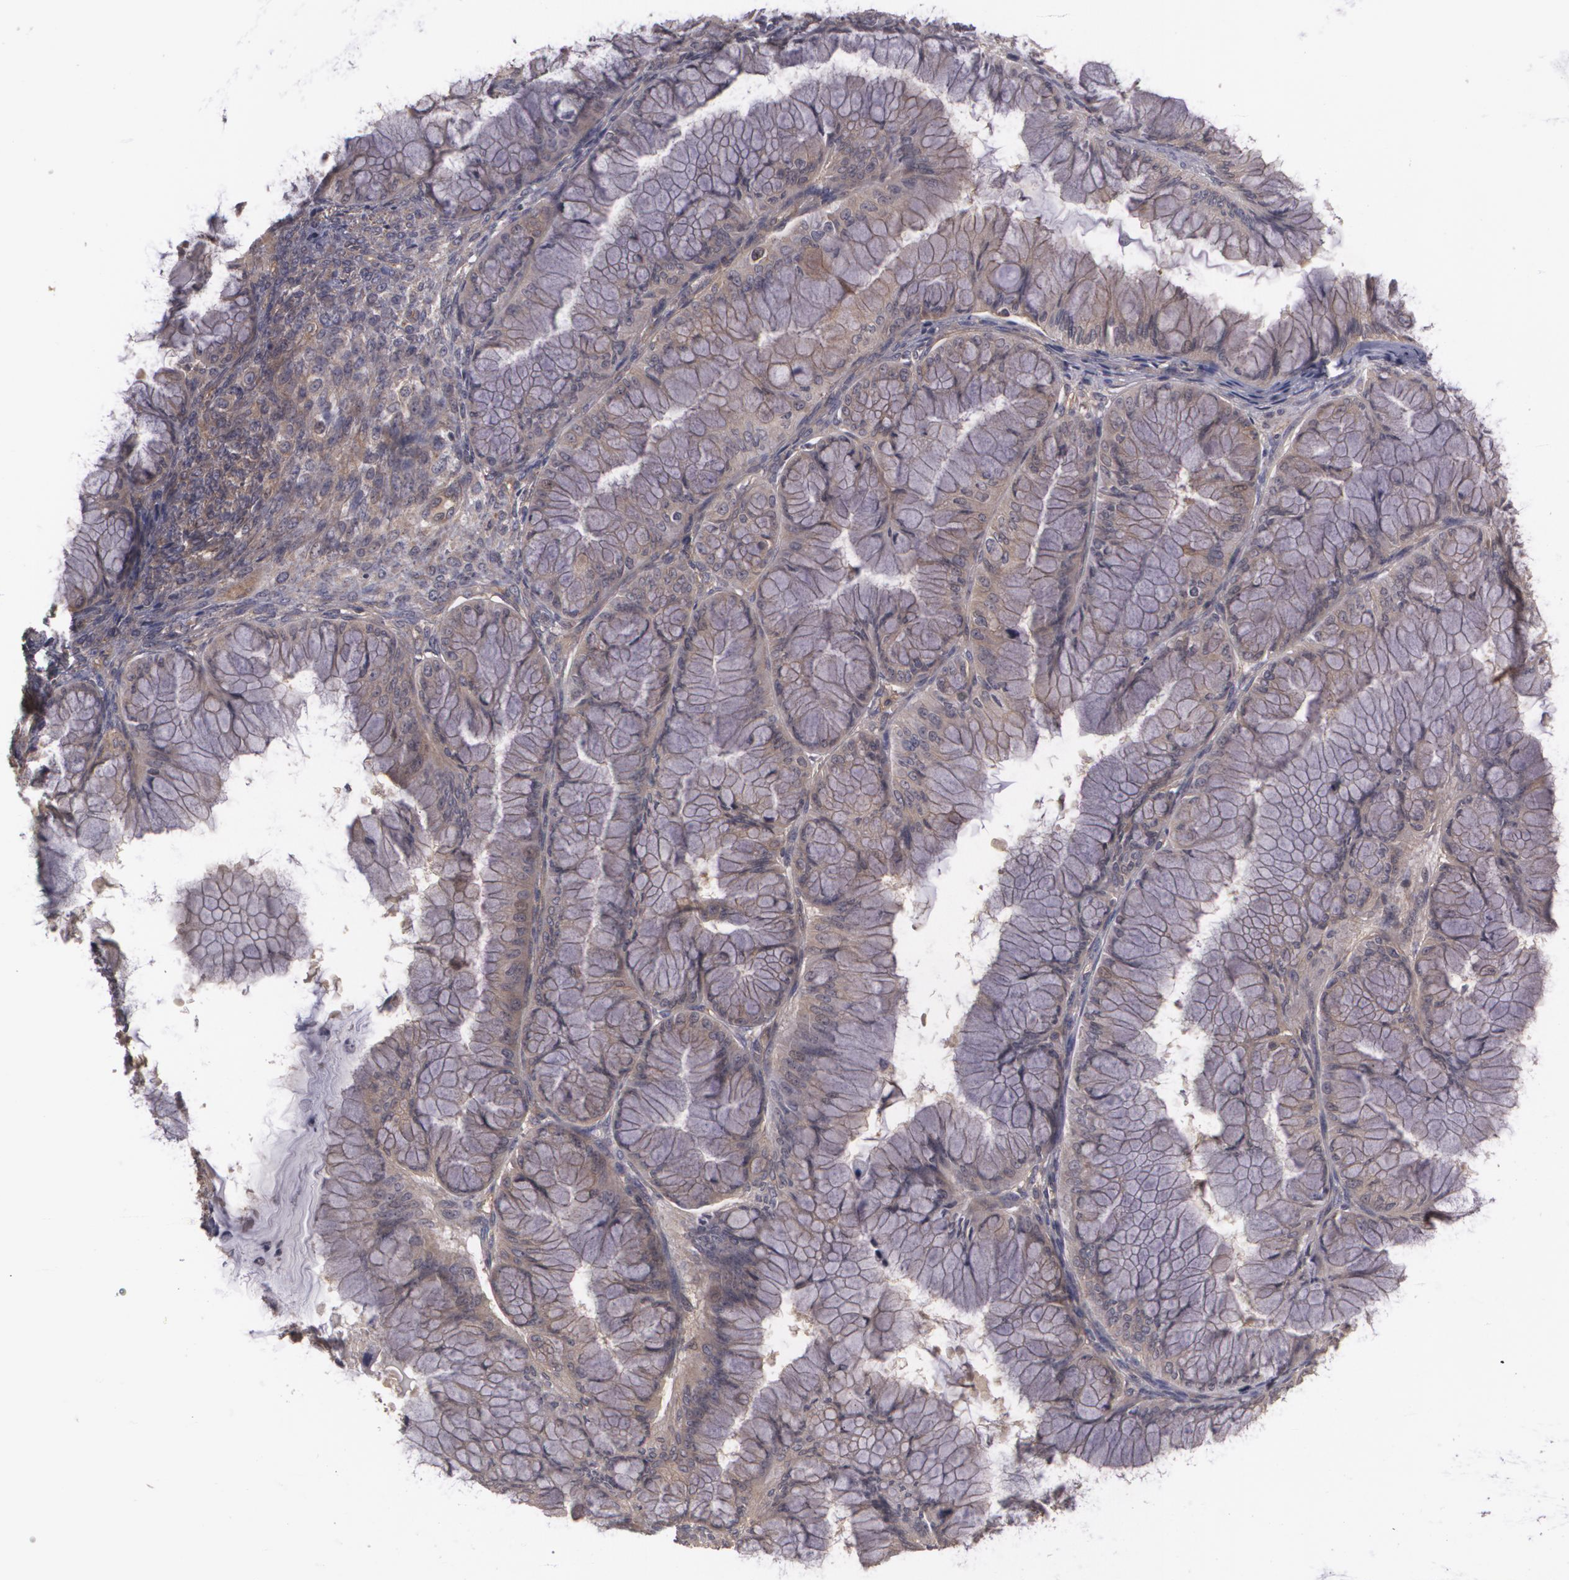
{"staining": {"intensity": "weak", "quantity": ">75%", "location": "cytoplasmic/membranous"}, "tissue": "ovarian cancer", "cell_type": "Tumor cells", "image_type": "cancer", "snomed": [{"axis": "morphology", "description": "Cystadenocarcinoma, mucinous, NOS"}, {"axis": "topography", "description": "Ovary"}], "caption": "A low amount of weak cytoplasmic/membranous staining is seen in approximately >75% of tumor cells in ovarian cancer tissue.", "gene": "HRAS", "patient": {"sex": "female", "age": 63}}